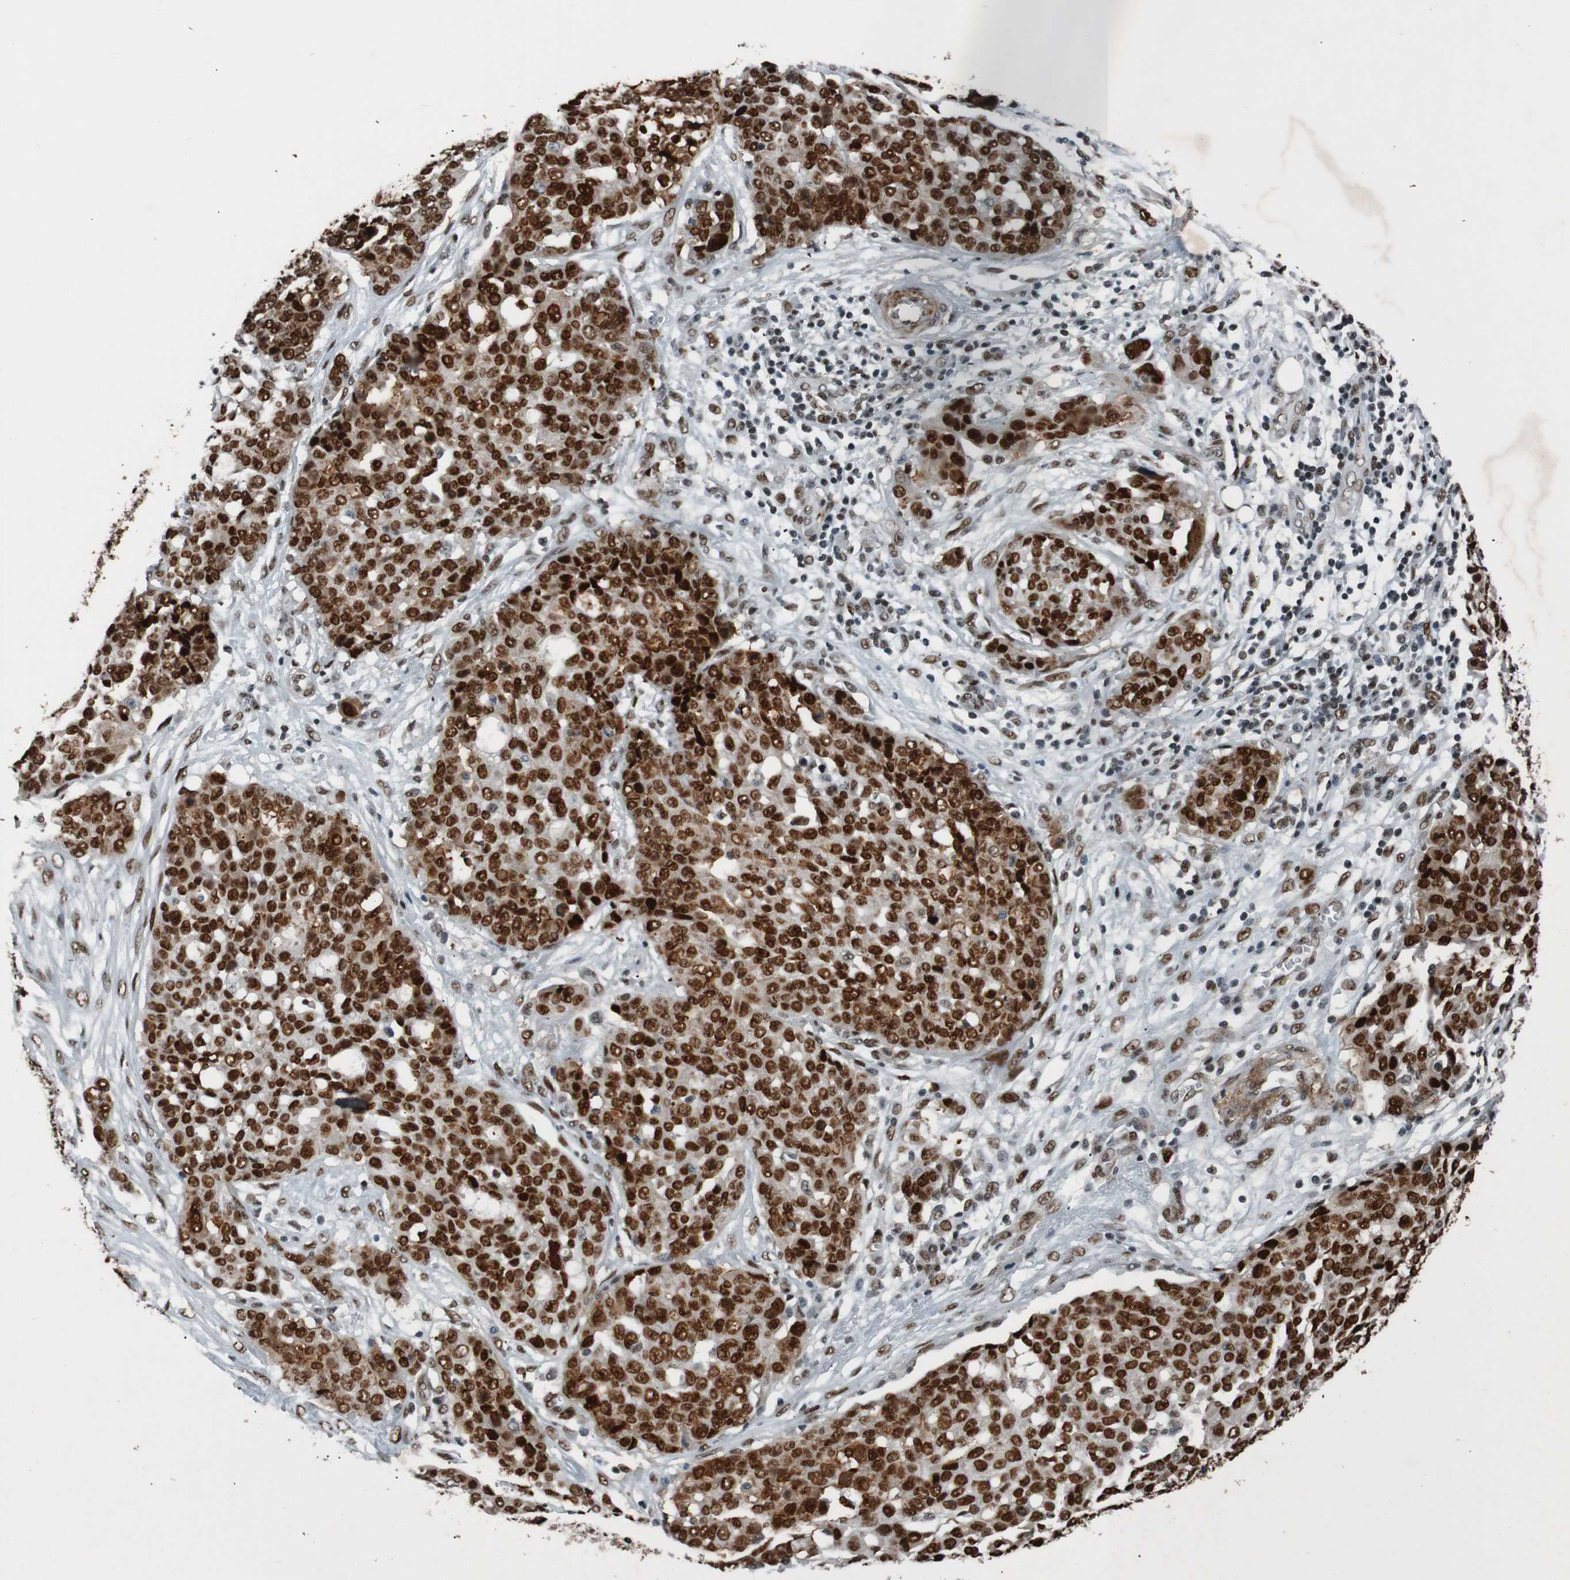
{"staining": {"intensity": "strong", "quantity": ">75%", "location": "cytoplasmic/membranous,nuclear"}, "tissue": "ovarian cancer", "cell_type": "Tumor cells", "image_type": "cancer", "snomed": [{"axis": "morphology", "description": "Cystadenocarcinoma, serous, NOS"}, {"axis": "topography", "description": "Soft tissue"}, {"axis": "topography", "description": "Ovary"}], "caption": "Ovarian serous cystadenocarcinoma tissue demonstrates strong cytoplasmic/membranous and nuclear positivity in about >75% of tumor cells, visualized by immunohistochemistry.", "gene": "HEXIM1", "patient": {"sex": "female", "age": 57}}